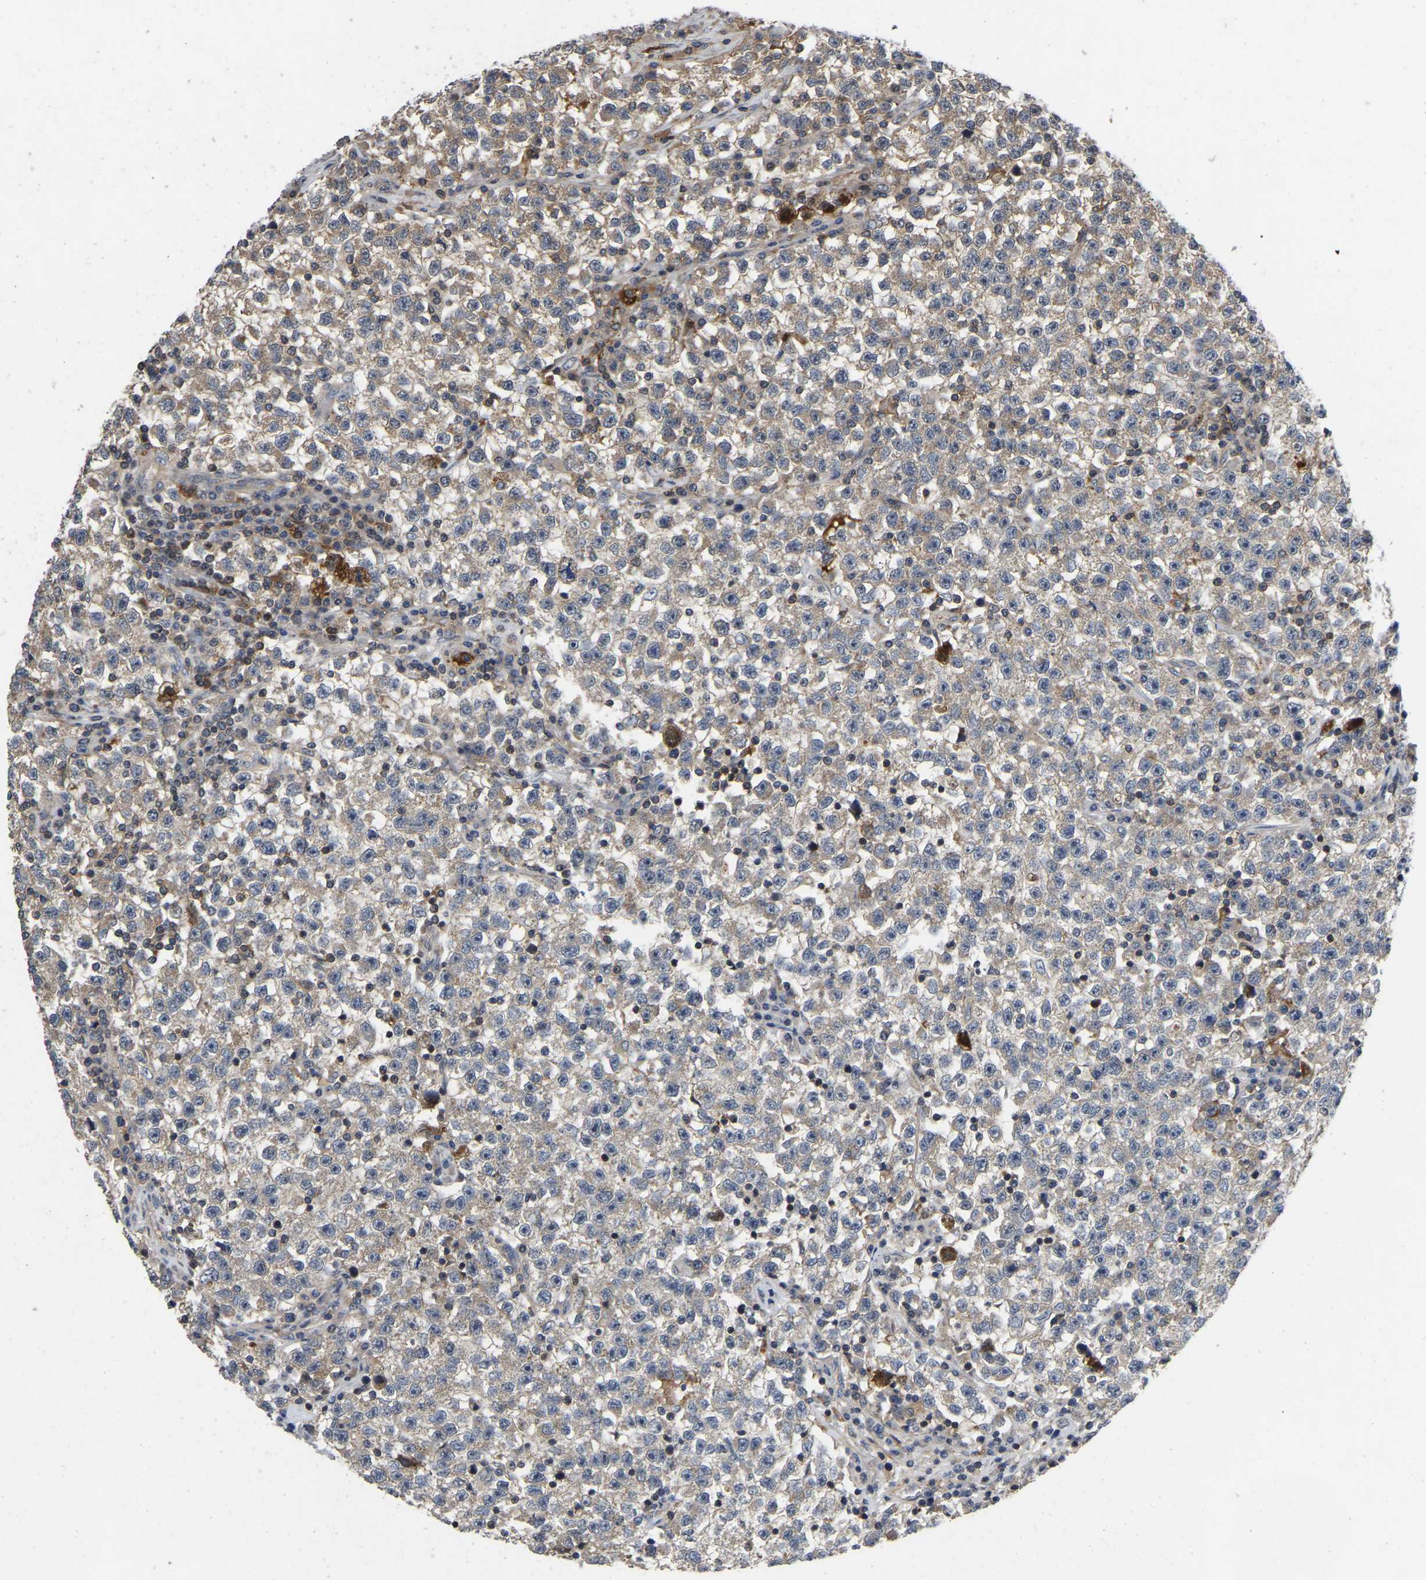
{"staining": {"intensity": "weak", "quantity": ">75%", "location": "cytoplasmic/membranous"}, "tissue": "testis cancer", "cell_type": "Tumor cells", "image_type": "cancer", "snomed": [{"axis": "morphology", "description": "Seminoma, NOS"}, {"axis": "topography", "description": "Testis"}], "caption": "Human testis seminoma stained with a protein marker reveals weak staining in tumor cells.", "gene": "PRDM14", "patient": {"sex": "male", "age": 22}}